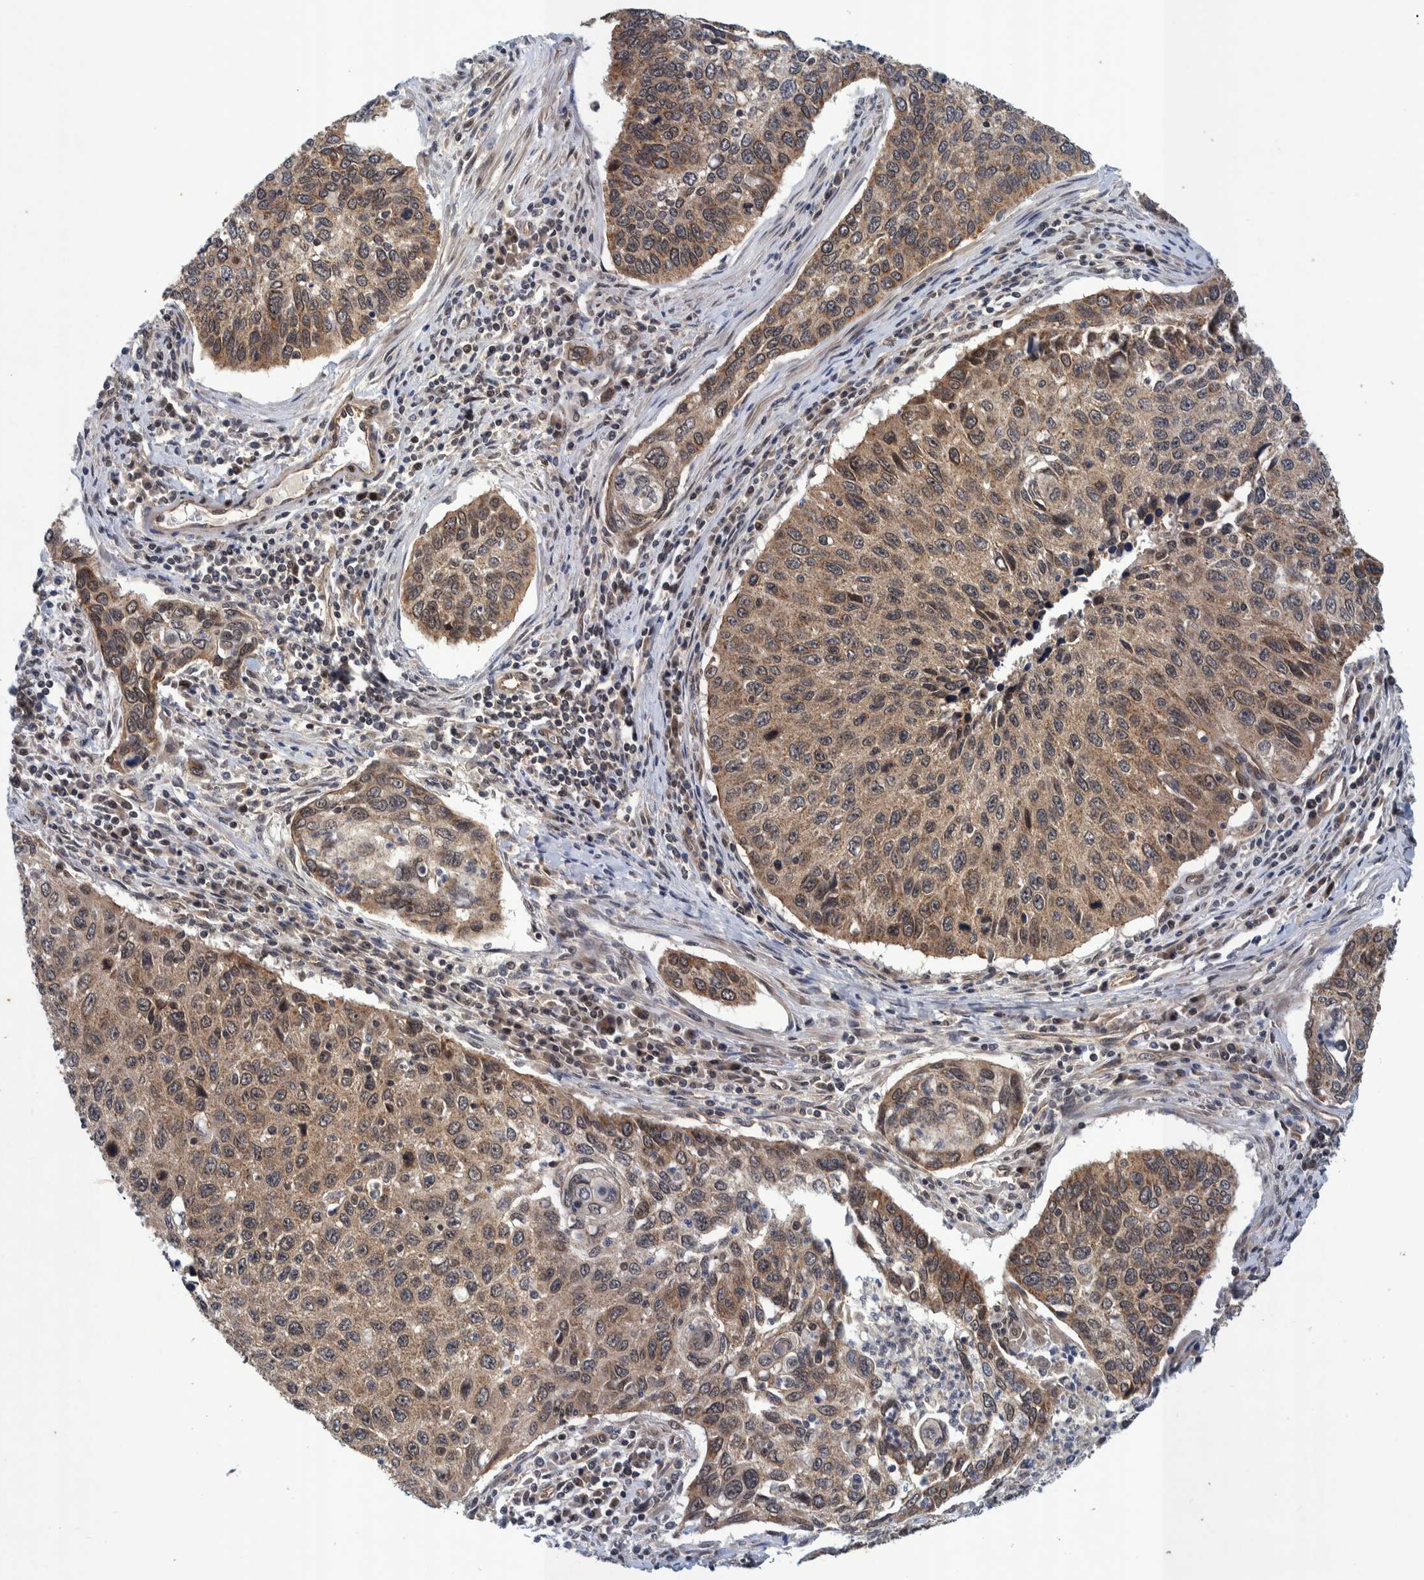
{"staining": {"intensity": "moderate", "quantity": ">75%", "location": "cytoplasmic/membranous"}, "tissue": "cervical cancer", "cell_type": "Tumor cells", "image_type": "cancer", "snomed": [{"axis": "morphology", "description": "Squamous cell carcinoma, NOS"}, {"axis": "topography", "description": "Cervix"}], "caption": "Approximately >75% of tumor cells in human cervical cancer (squamous cell carcinoma) demonstrate moderate cytoplasmic/membranous protein staining as visualized by brown immunohistochemical staining.", "gene": "MRPS7", "patient": {"sex": "female", "age": 53}}